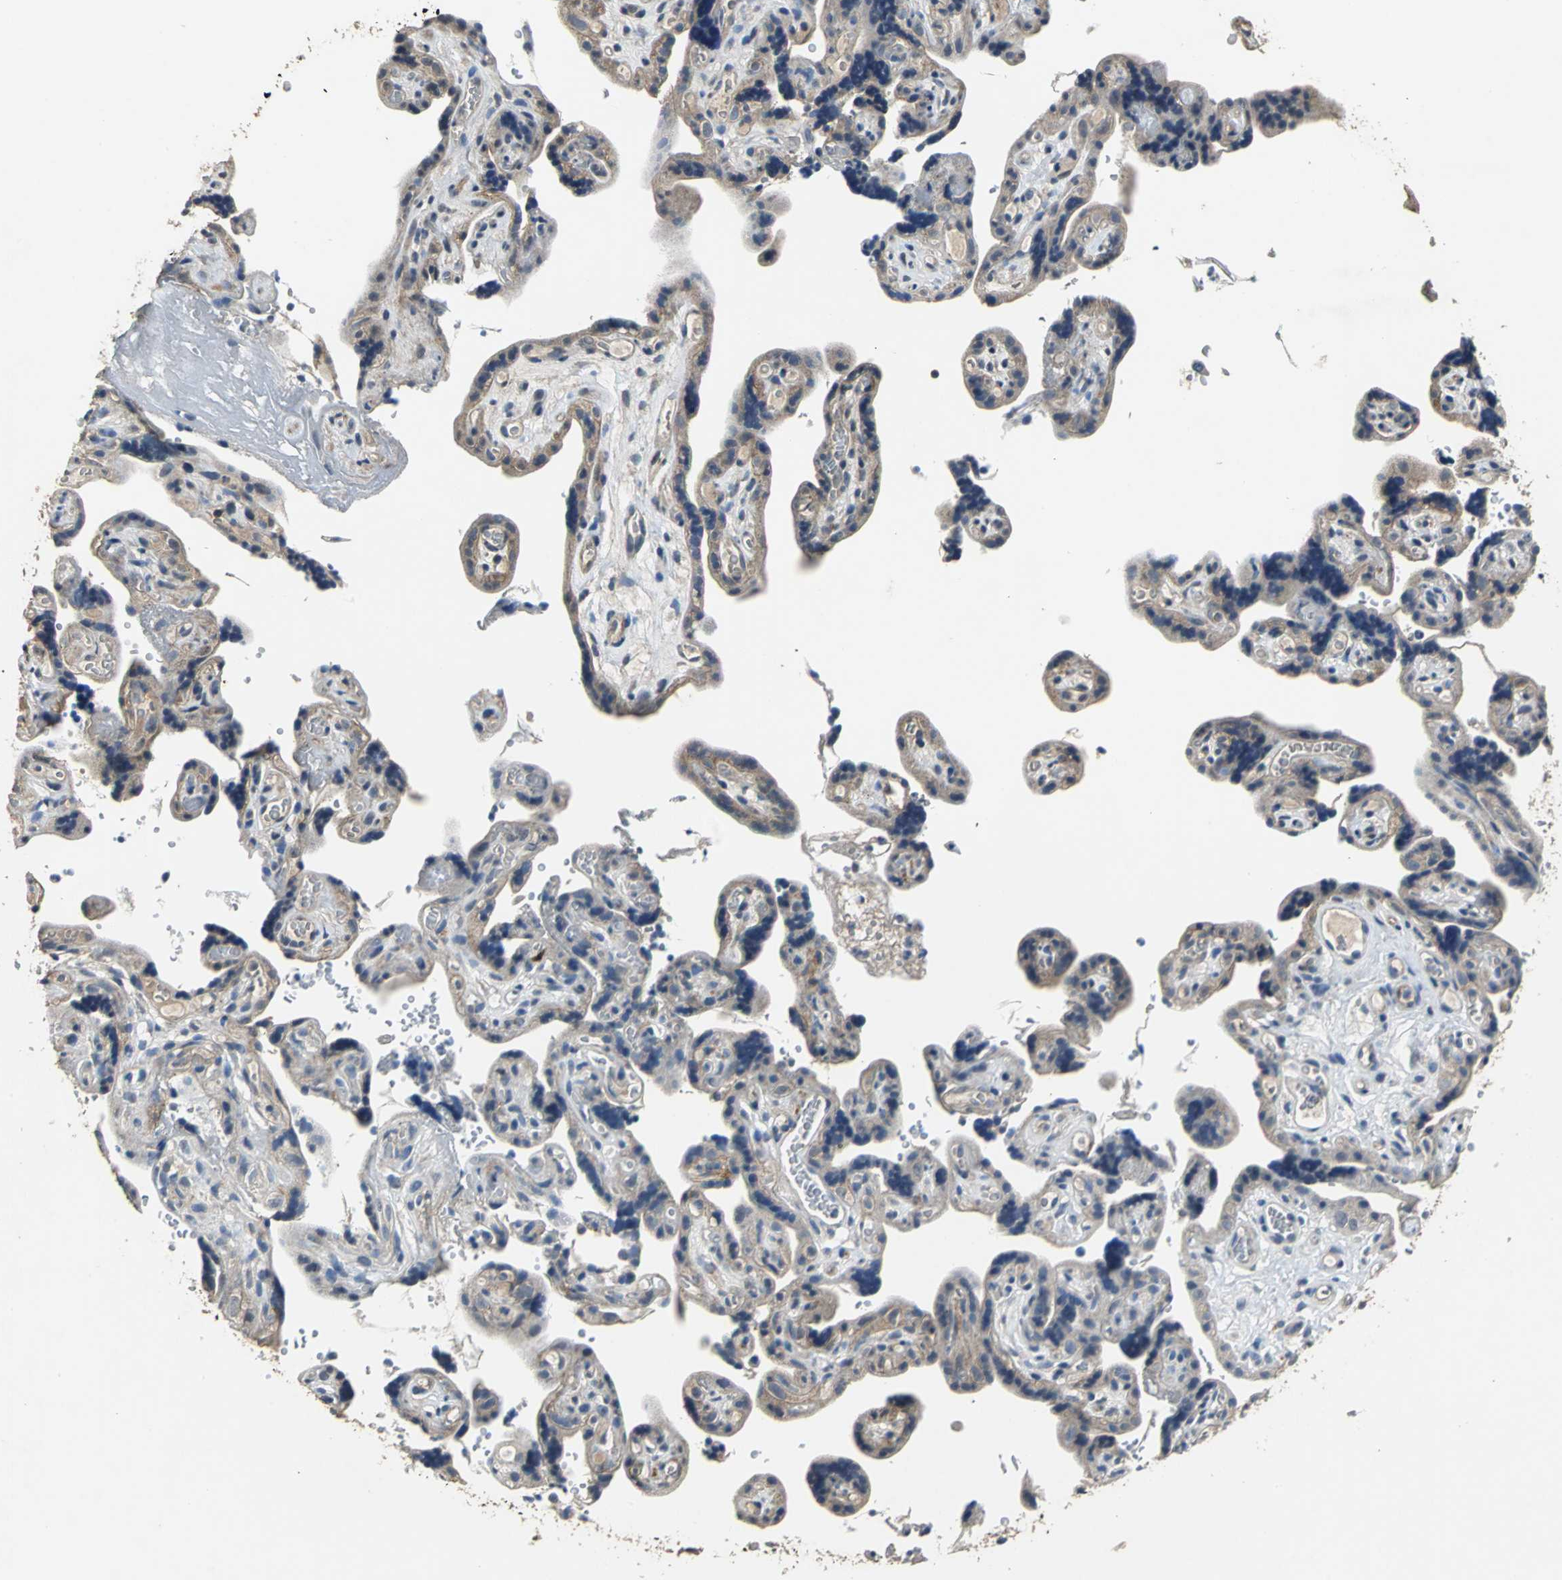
{"staining": {"intensity": "weak", "quantity": ">75%", "location": "cytoplasmic/membranous"}, "tissue": "placenta", "cell_type": "Decidual cells", "image_type": "normal", "snomed": [{"axis": "morphology", "description": "Normal tissue, NOS"}, {"axis": "topography", "description": "Placenta"}], "caption": "Immunohistochemistry (IHC) staining of benign placenta, which exhibits low levels of weak cytoplasmic/membranous staining in approximately >75% of decidual cells indicating weak cytoplasmic/membranous protein staining. The staining was performed using DAB (3,3'-diaminobenzidine) (brown) for protein detection and nuclei were counterstained in hematoxylin (blue).", "gene": "OCLN", "patient": {"sex": "female", "age": 30}}